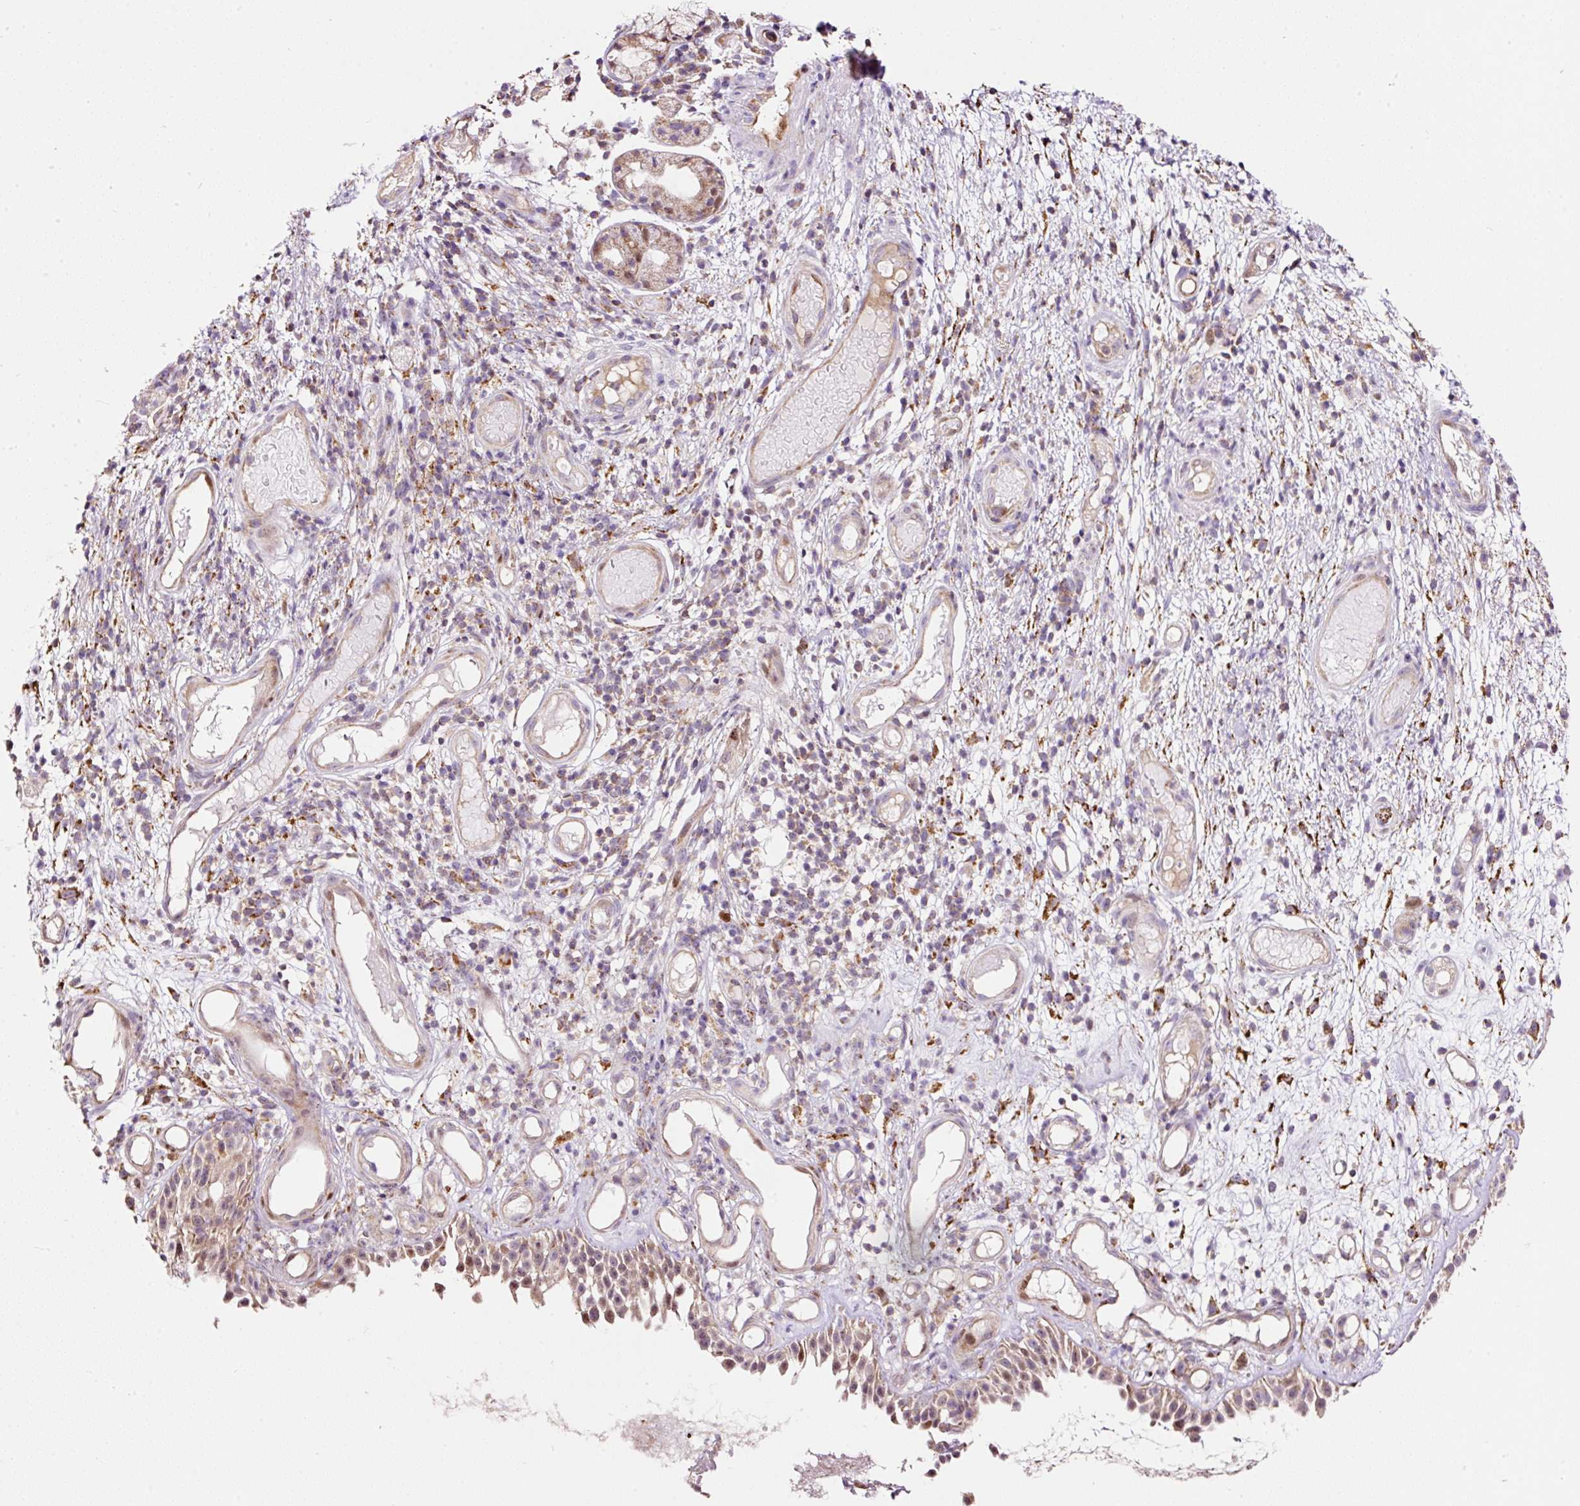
{"staining": {"intensity": "moderate", "quantity": "25%-75%", "location": "cytoplasmic/membranous"}, "tissue": "nasopharynx", "cell_type": "Respiratory epithelial cells", "image_type": "normal", "snomed": [{"axis": "morphology", "description": "Normal tissue, NOS"}, {"axis": "morphology", "description": "Inflammation, NOS"}, {"axis": "topography", "description": "Nasopharynx"}], "caption": "Human nasopharynx stained for a protein (brown) reveals moderate cytoplasmic/membranous positive staining in about 25%-75% of respiratory epithelial cells.", "gene": "BOLA3", "patient": {"sex": "male", "age": 54}}